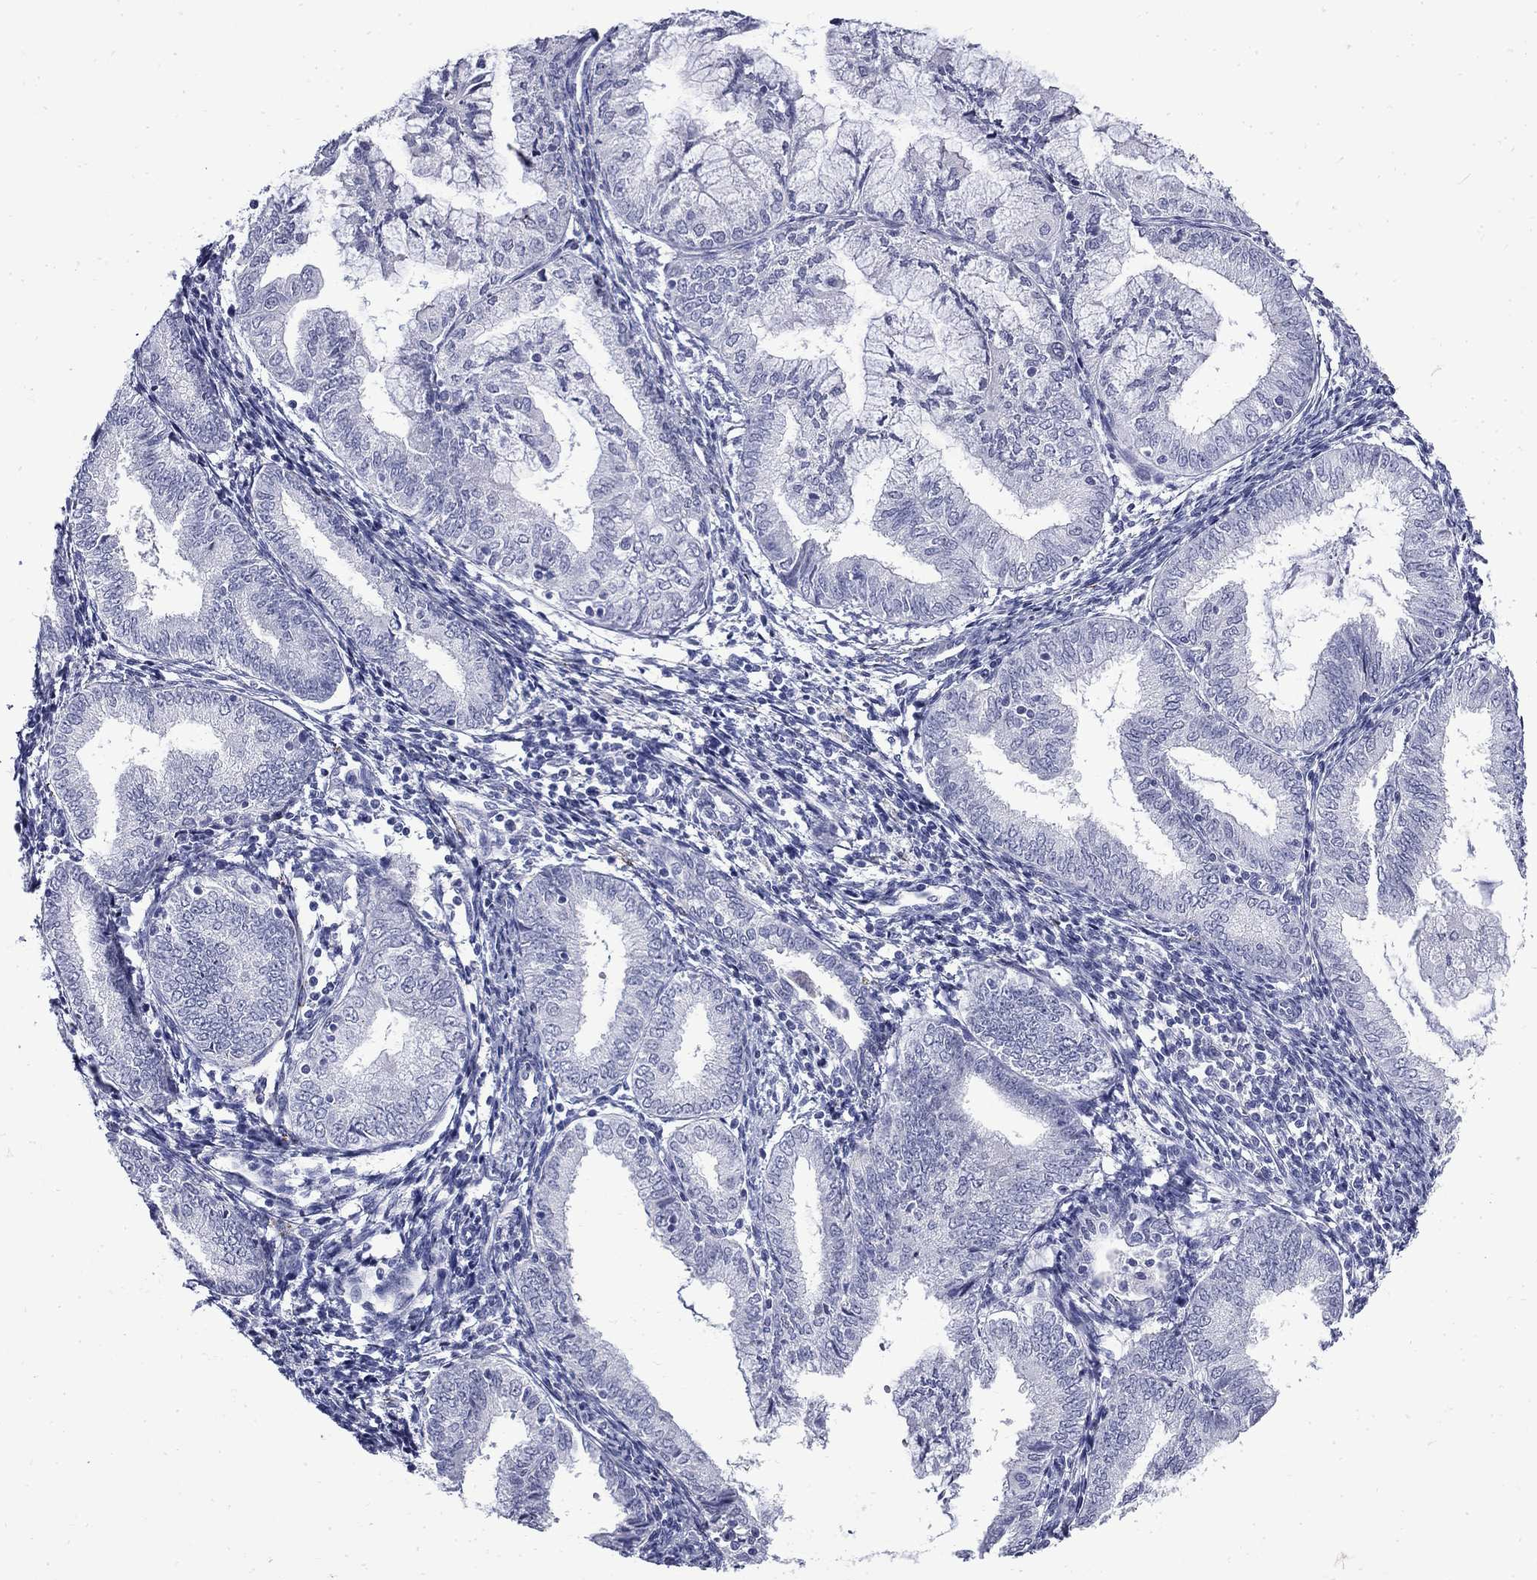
{"staining": {"intensity": "negative", "quantity": "none", "location": "none"}, "tissue": "endometrial cancer", "cell_type": "Tumor cells", "image_type": "cancer", "snomed": [{"axis": "morphology", "description": "Adenocarcinoma, NOS"}, {"axis": "topography", "description": "Endometrium"}], "caption": "Histopathology image shows no significant protein positivity in tumor cells of endometrial cancer (adenocarcinoma).", "gene": "MGARP", "patient": {"sex": "female", "age": 56}}